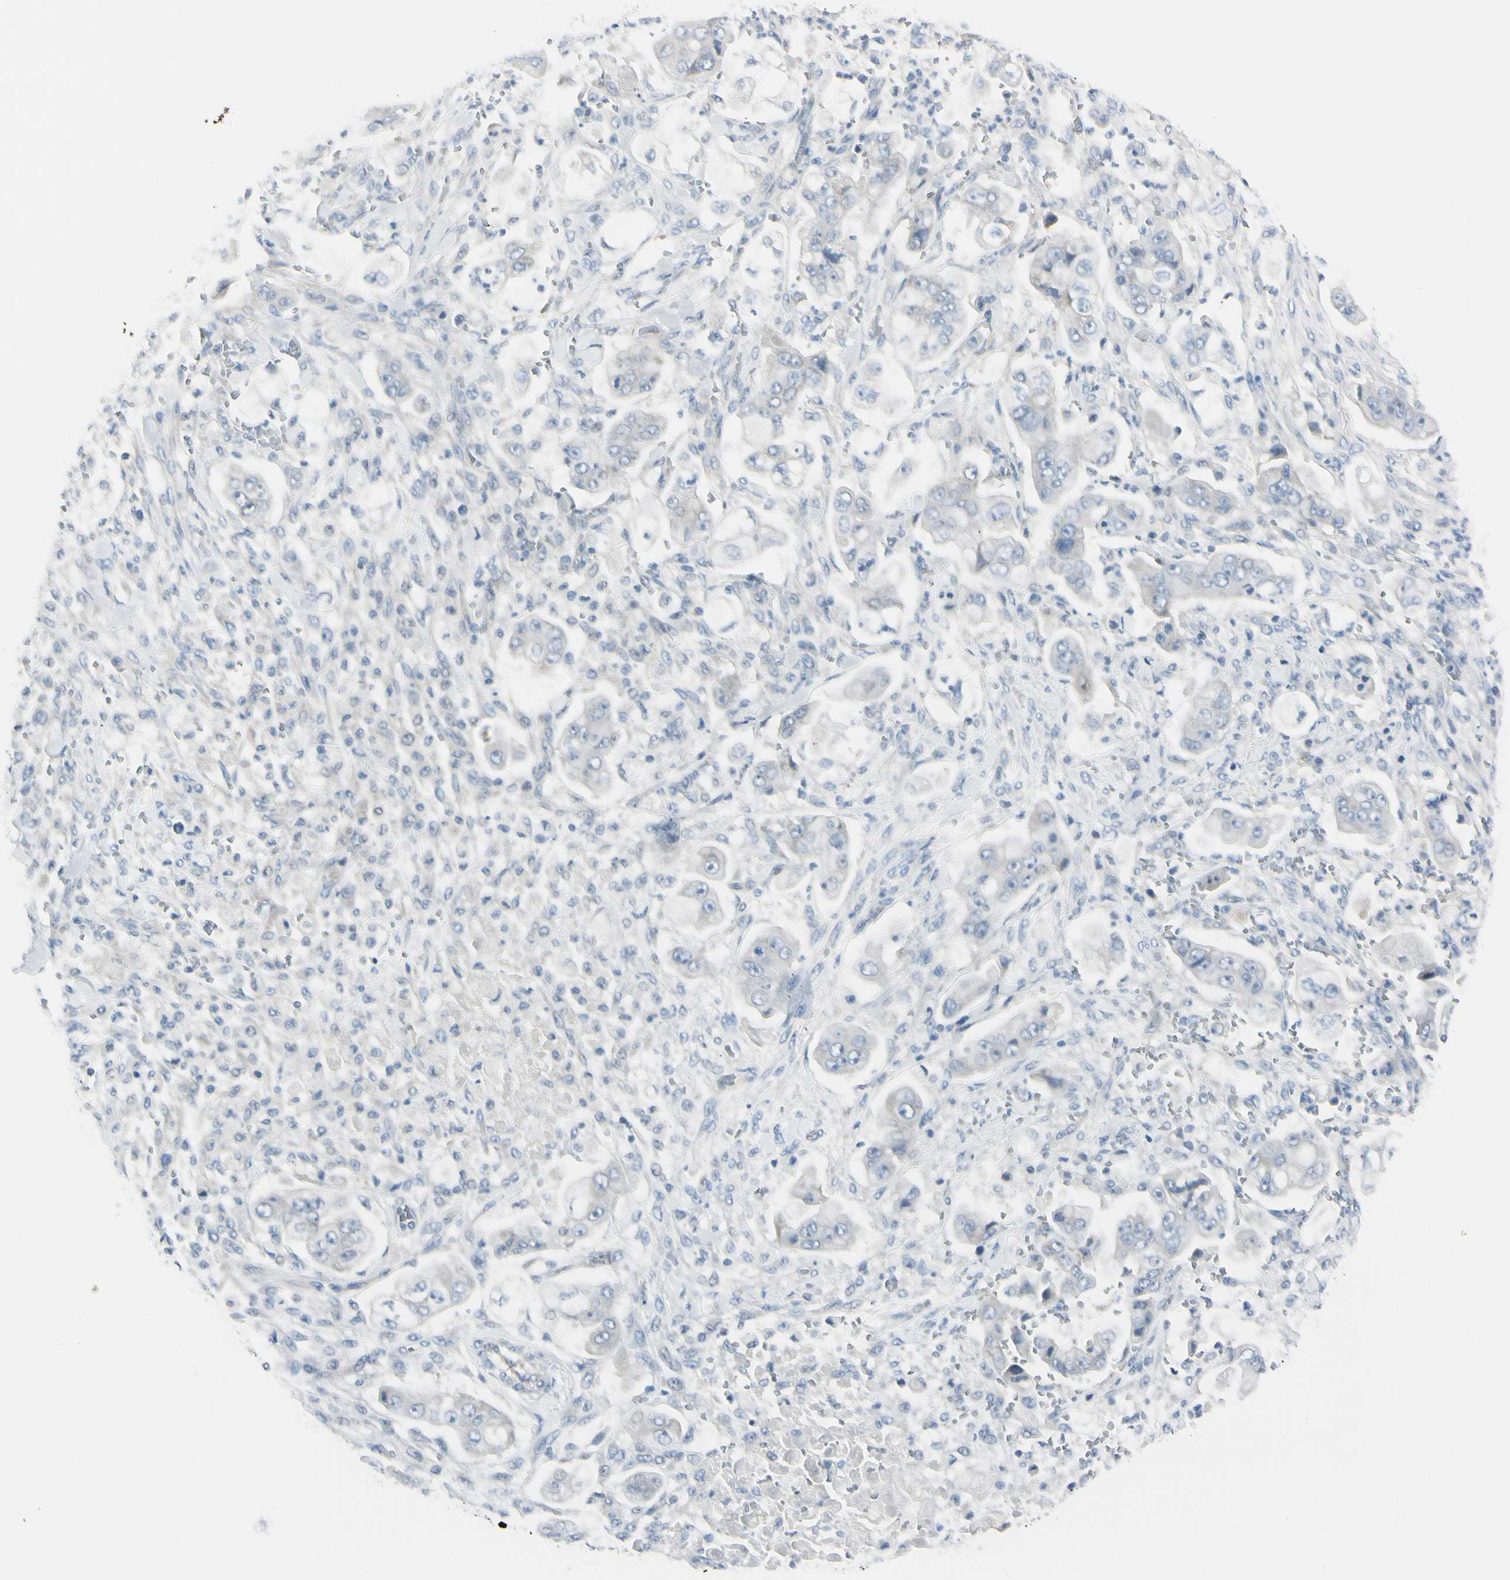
{"staining": {"intensity": "negative", "quantity": "none", "location": "none"}, "tissue": "stomach cancer", "cell_type": "Tumor cells", "image_type": "cancer", "snomed": [{"axis": "morphology", "description": "Adenocarcinoma, NOS"}, {"axis": "topography", "description": "Stomach"}], "caption": "Image shows no significant protein expression in tumor cells of stomach cancer. (Brightfield microscopy of DAB (3,3'-diaminobenzidine) immunohistochemistry (IHC) at high magnification).", "gene": "ASB9", "patient": {"sex": "male", "age": 62}}